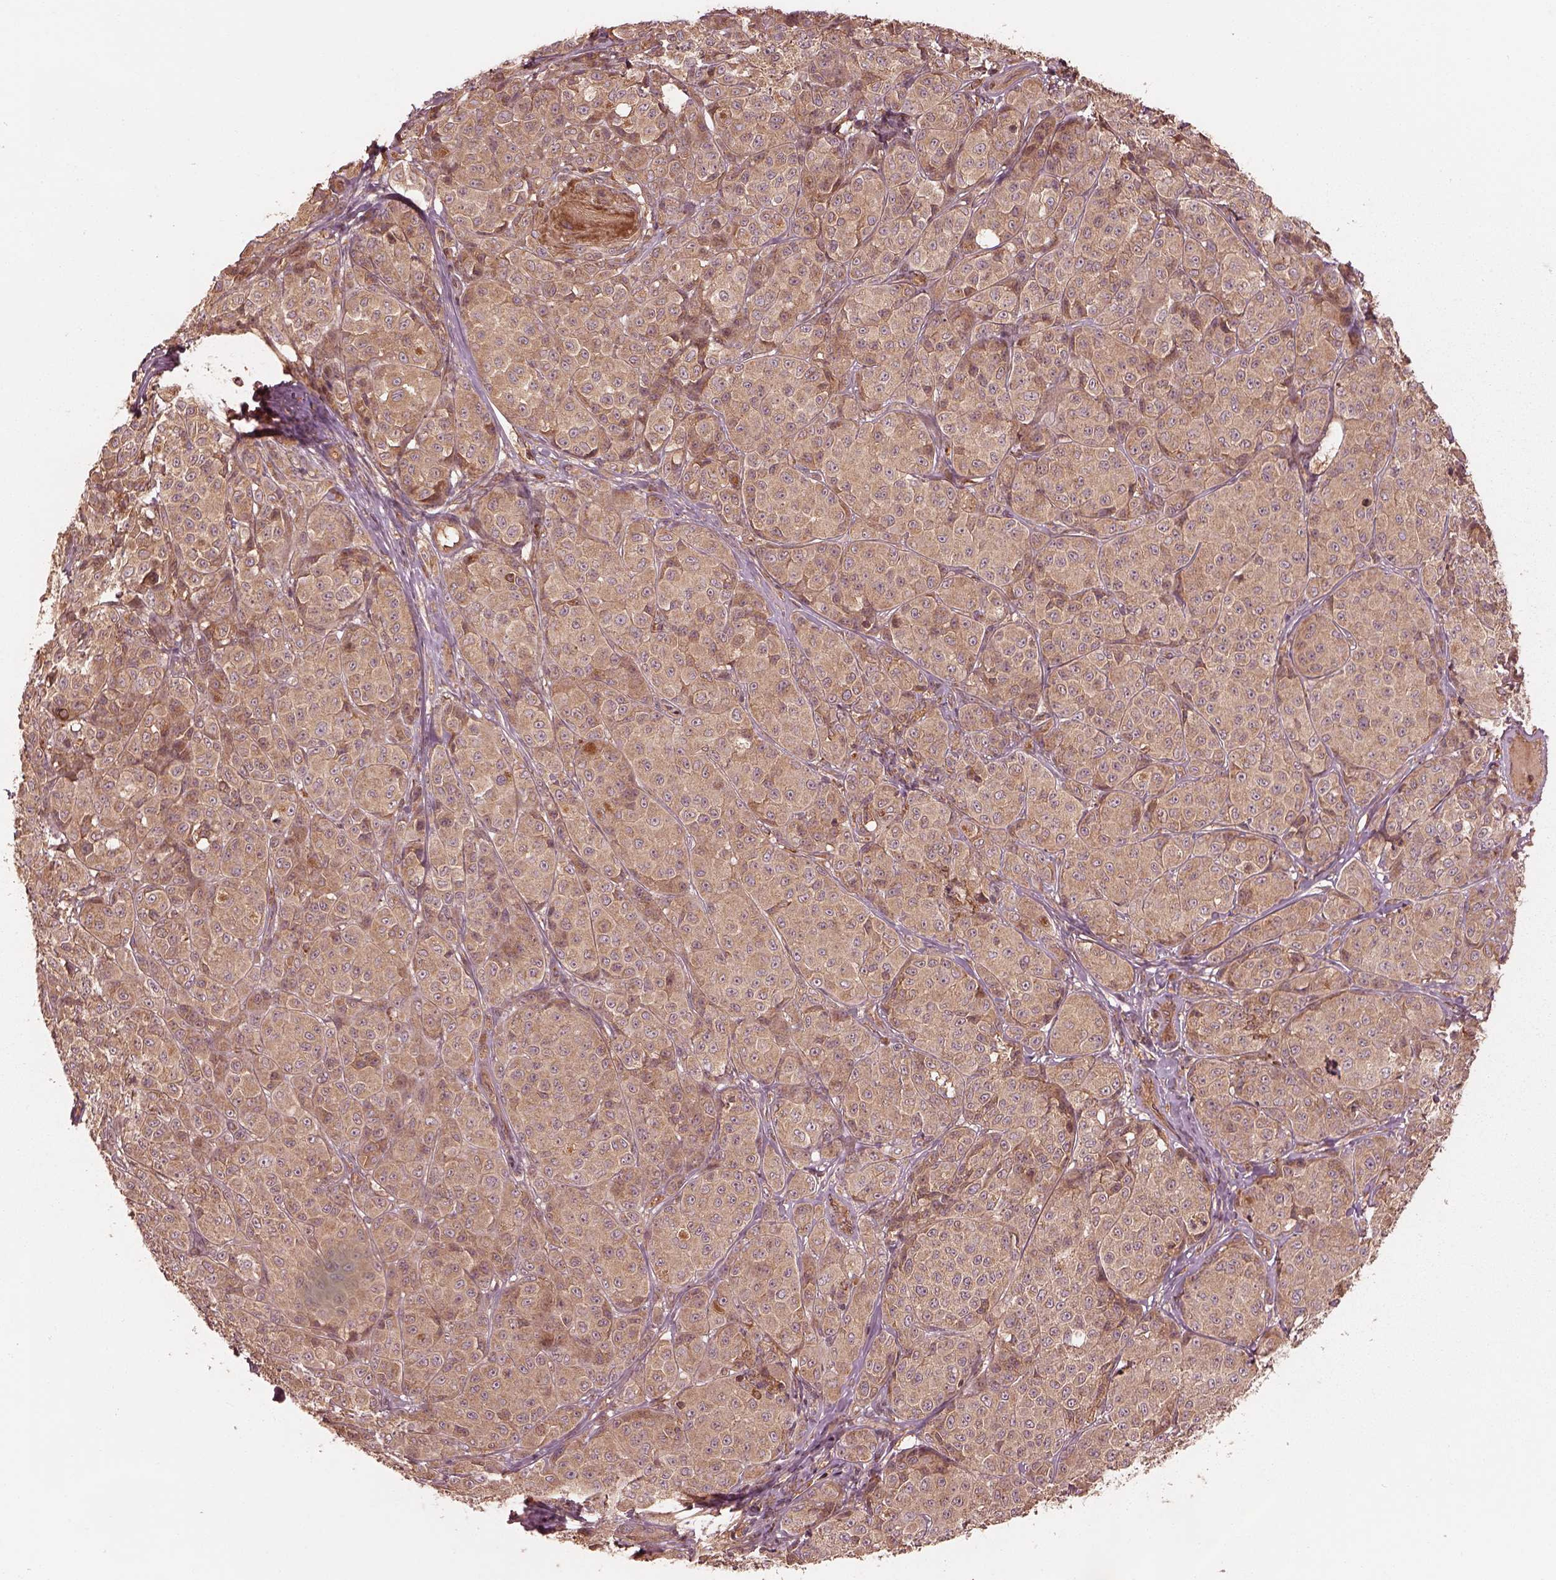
{"staining": {"intensity": "moderate", "quantity": ">75%", "location": "cytoplasmic/membranous"}, "tissue": "melanoma", "cell_type": "Tumor cells", "image_type": "cancer", "snomed": [{"axis": "morphology", "description": "Malignant melanoma, NOS"}, {"axis": "topography", "description": "Skin"}], "caption": "Immunohistochemistry (IHC) micrograph of neoplastic tissue: malignant melanoma stained using IHC exhibits medium levels of moderate protein expression localized specifically in the cytoplasmic/membranous of tumor cells, appearing as a cytoplasmic/membranous brown color.", "gene": "PIK3R2", "patient": {"sex": "male", "age": 89}}